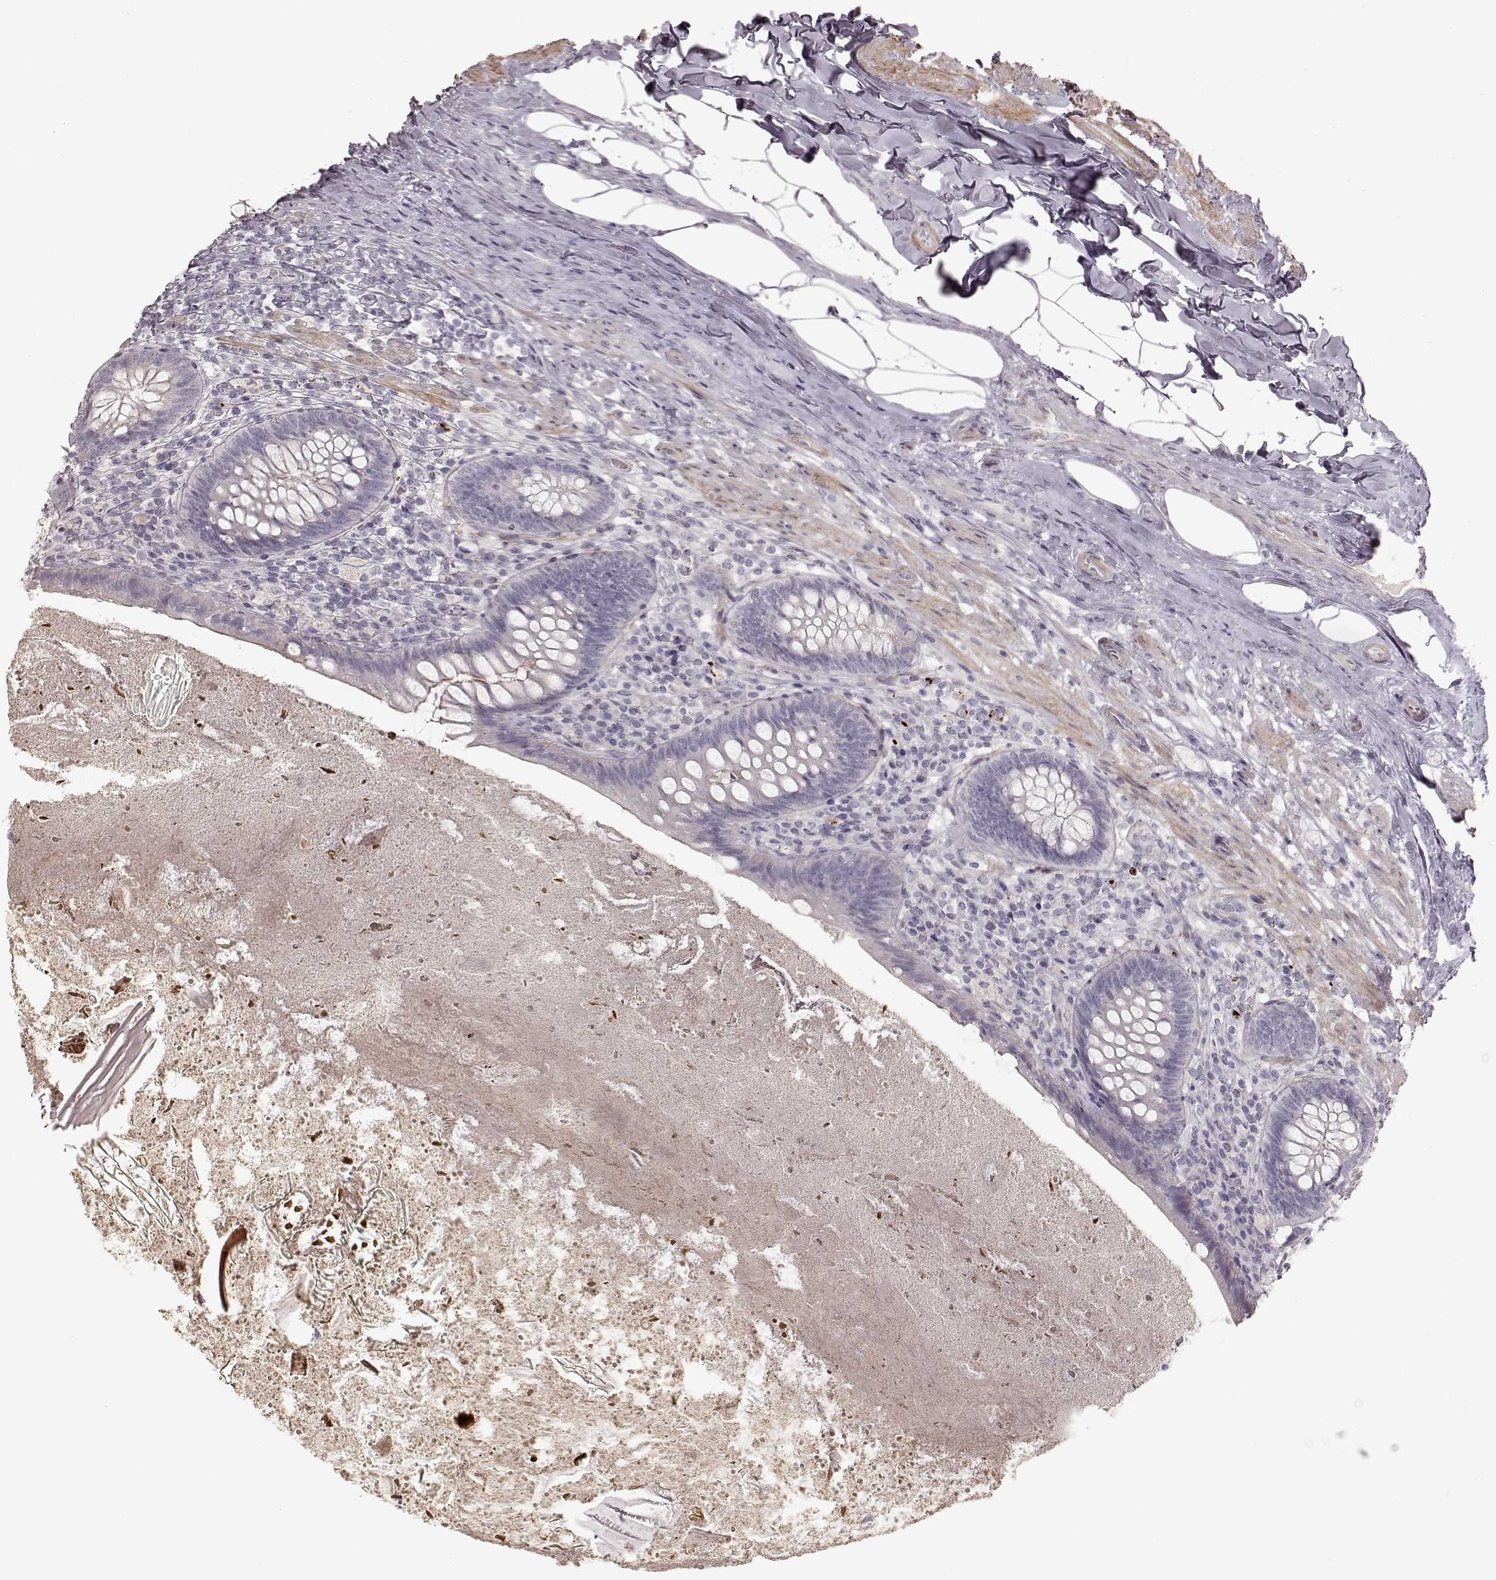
{"staining": {"intensity": "negative", "quantity": "none", "location": "none"}, "tissue": "appendix", "cell_type": "Glandular cells", "image_type": "normal", "snomed": [{"axis": "morphology", "description": "Normal tissue, NOS"}, {"axis": "topography", "description": "Appendix"}], "caption": "High magnification brightfield microscopy of normal appendix stained with DAB (brown) and counterstained with hematoxylin (blue): glandular cells show no significant expression. The staining is performed using DAB (3,3'-diaminobenzidine) brown chromogen with nuclei counter-stained in using hematoxylin.", "gene": "PRLHR", "patient": {"sex": "male", "age": 47}}